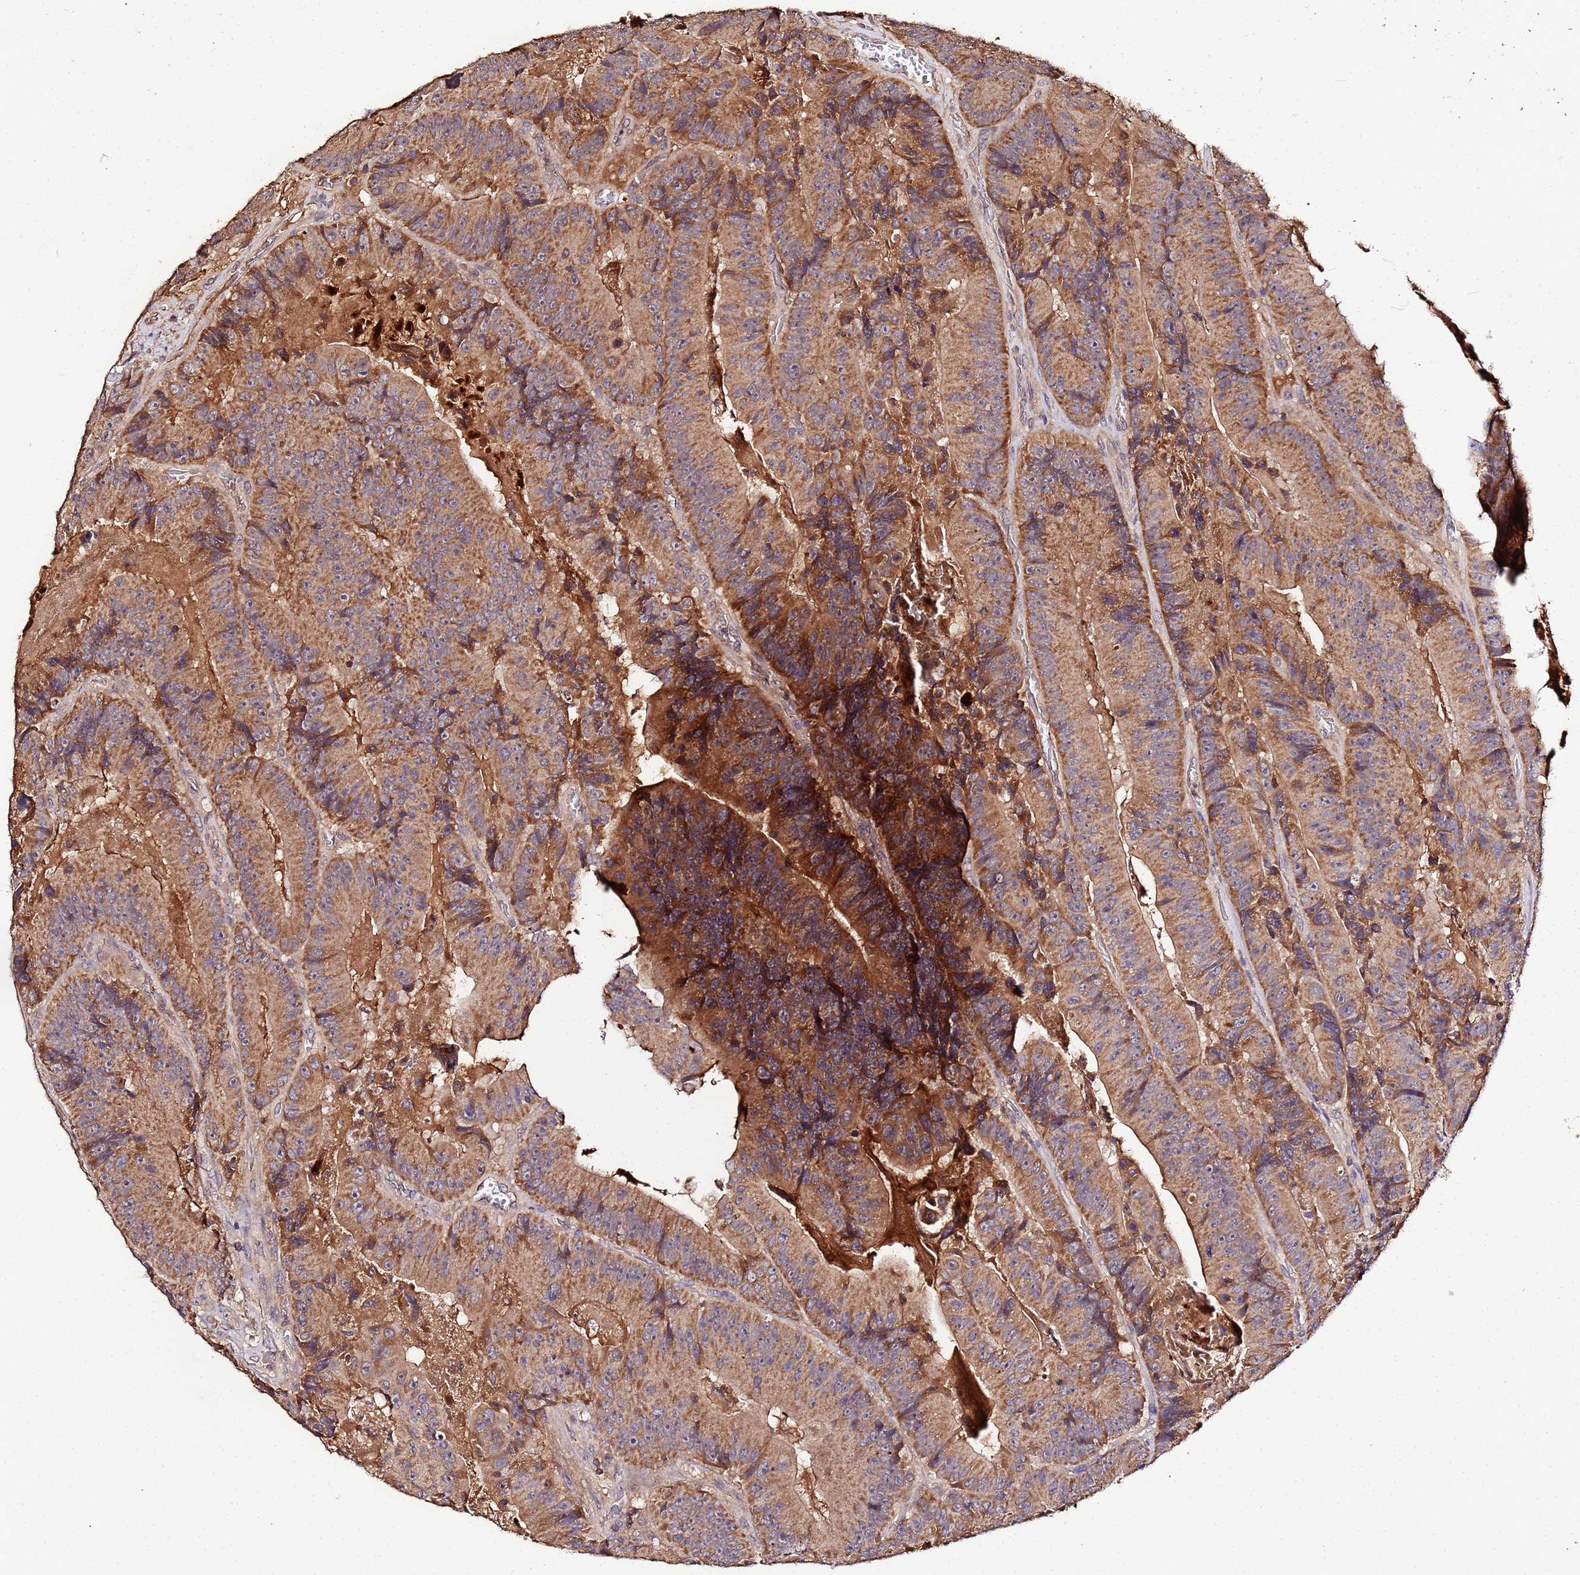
{"staining": {"intensity": "moderate", "quantity": ">75%", "location": "cytoplasmic/membranous"}, "tissue": "colorectal cancer", "cell_type": "Tumor cells", "image_type": "cancer", "snomed": [{"axis": "morphology", "description": "Adenocarcinoma, NOS"}, {"axis": "topography", "description": "Colon"}], "caption": "Approximately >75% of tumor cells in colorectal cancer show moderate cytoplasmic/membranous protein positivity as visualized by brown immunohistochemical staining.", "gene": "MTERF1", "patient": {"sex": "female", "age": 86}}